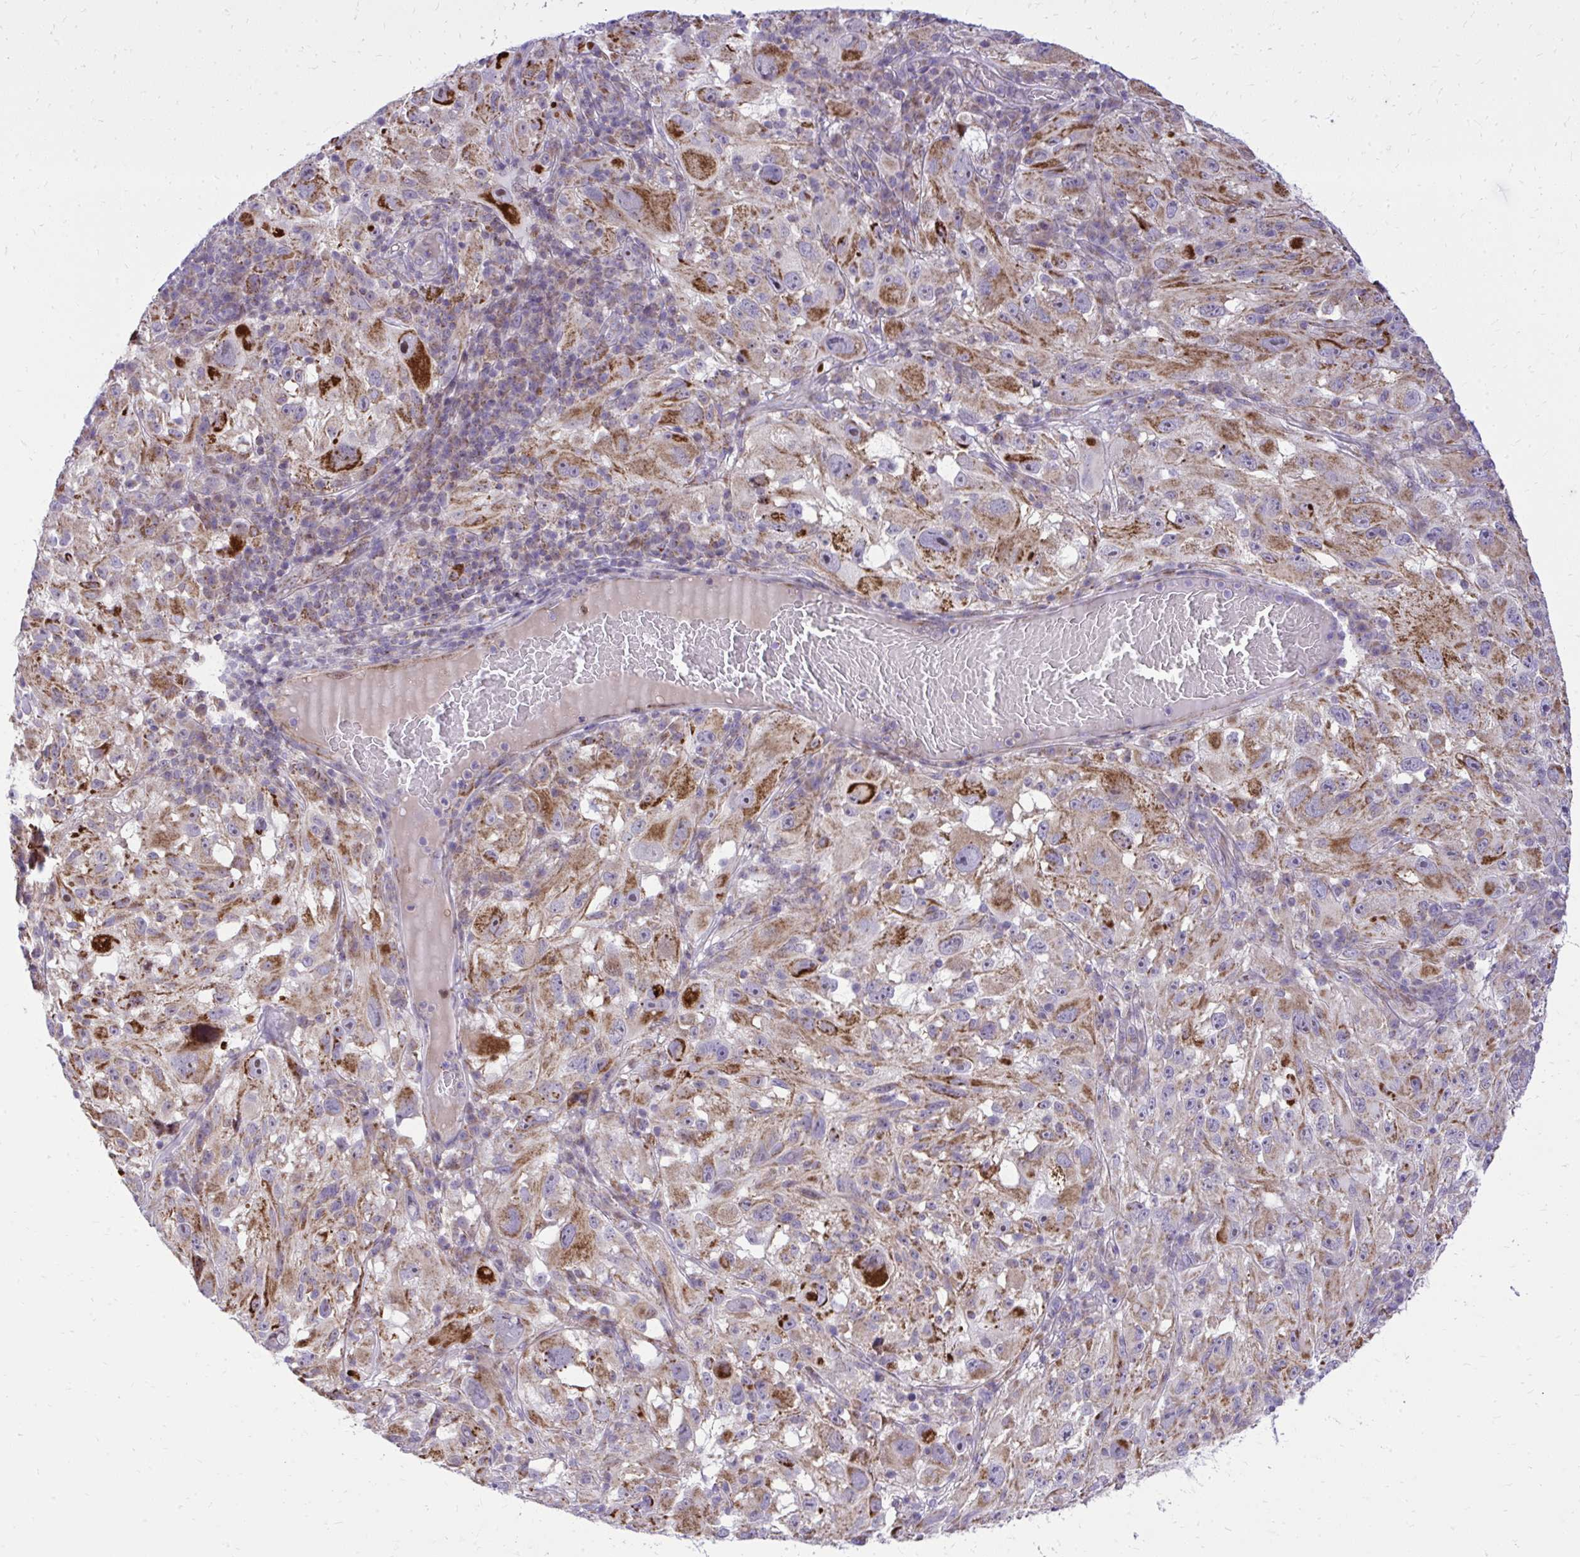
{"staining": {"intensity": "moderate", "quantity": ">75%", "location": "cytoplasmic/membranous"}, "tissue": "melanoma", "cell_type": "Tumor cells", "image_type": "cancer", "snomed": [{"axis": "morphology", "description": "Malignant melanoma, NOS"}, {"axis": "topography", "description": "Skin"}], "caption": "Malignant melanoma tissue shows moderate cytoplasmic/membranous positivity in about >75% of tumor cells, visualized by immunohistochemistry. (brown staining indicates protein expression, while blue staining denotes nuclei).", "gene": "GPRIN3", "patient": {"sex": "female", "age": 71}}